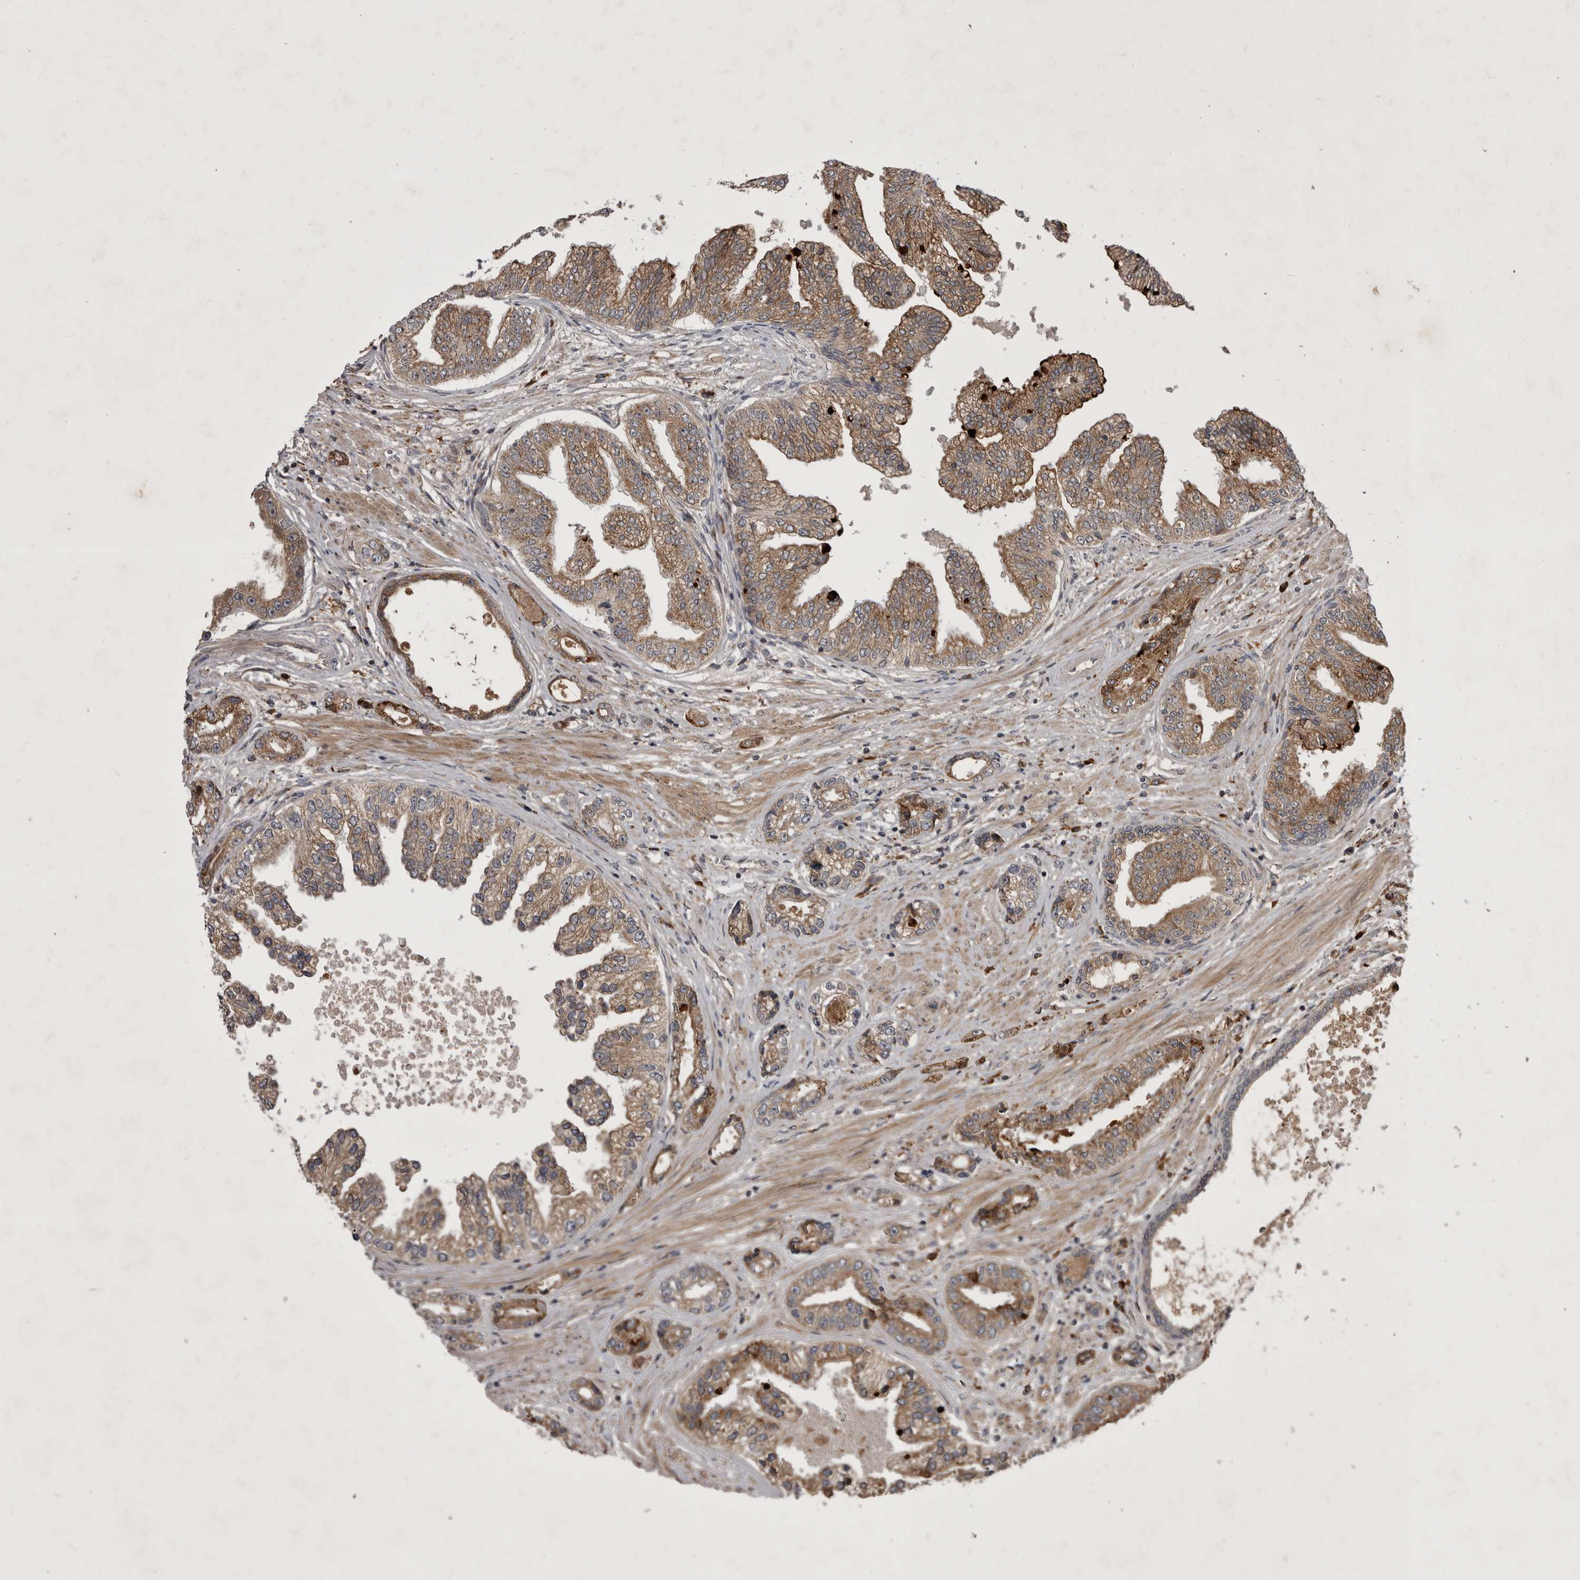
{"staining": {"intensity": "moderate", "quantity": ">75%", "location": "cytoplasmic/membranous"}, "tissue": "prostate cancer", "cell_type": "Tumor cells", "image_type": "cancer", "snomed": [{"axis": "morphology", "description": "Adenocarcinoma, High grade"}, {"axis": "topography", "description": "Prostate"}], "caption": "Immunohistochemistry (IHC) (DAB (3,3'-diaminobenzidine)) staining of human prostate cancer displays moderate cytoplasmic/membranous protein expression in about >75% of tumor cells.", "gene": "RAB3GAP2", "patient": {"sex": "male", "age": 61}}